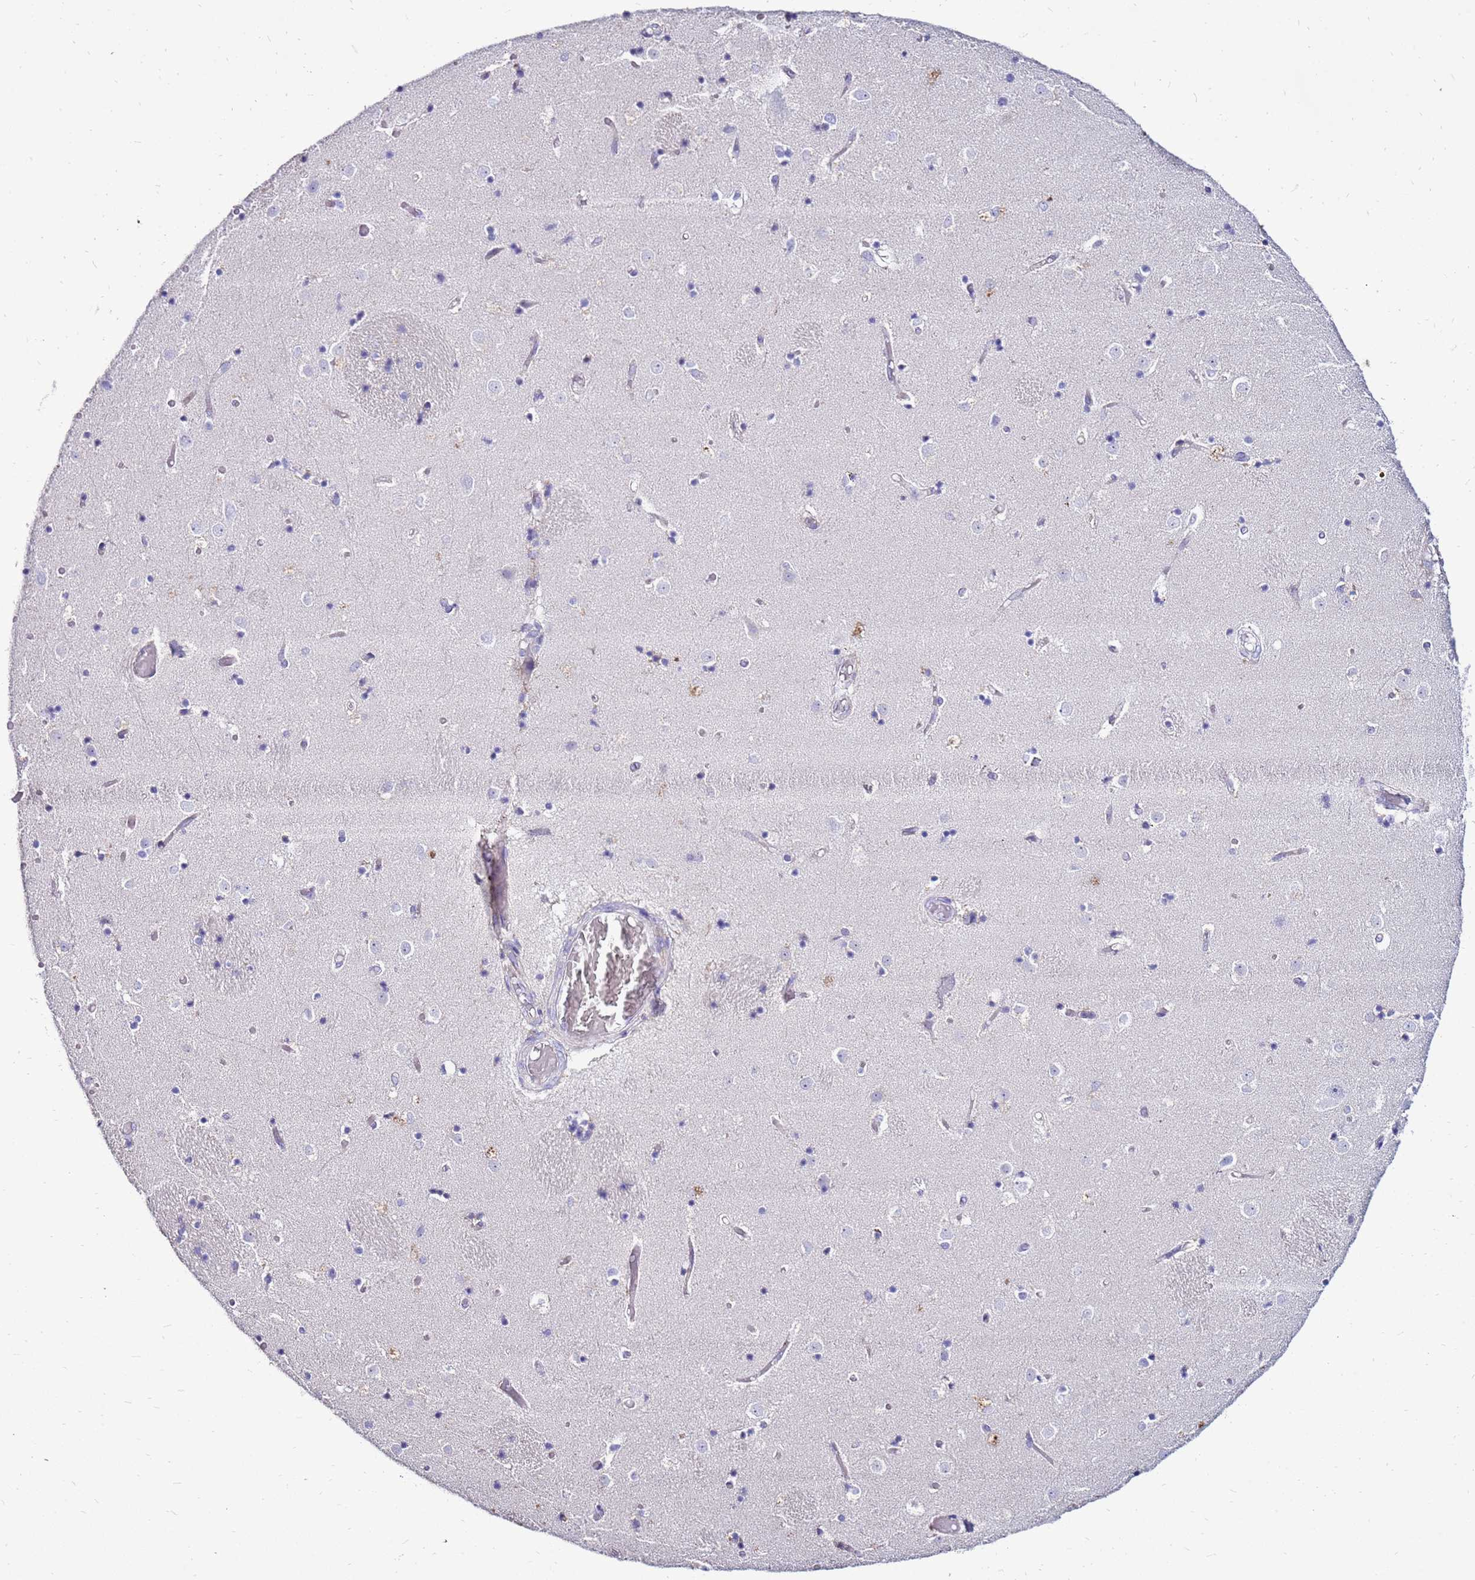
{"staining": {"intensity": "negative", "quantity": "none", "location": "none"}, "tissue": "caudate", "cell_type": "Glial cells", "image_type": "normal", "snomed": [{"axis": "morphology", "description": "Normal tissue, NOS"}, {"axis": "topography", "description": "Lateral ventricle wall"}], "caption": "A high-resolution micrograph shows immunohistochemistry (IHC) staining of normal caudate, which demonstrates no significant staining in glial cells.", "gene": "IGF1R", "patient": {"sex": "female", "age": 52}}